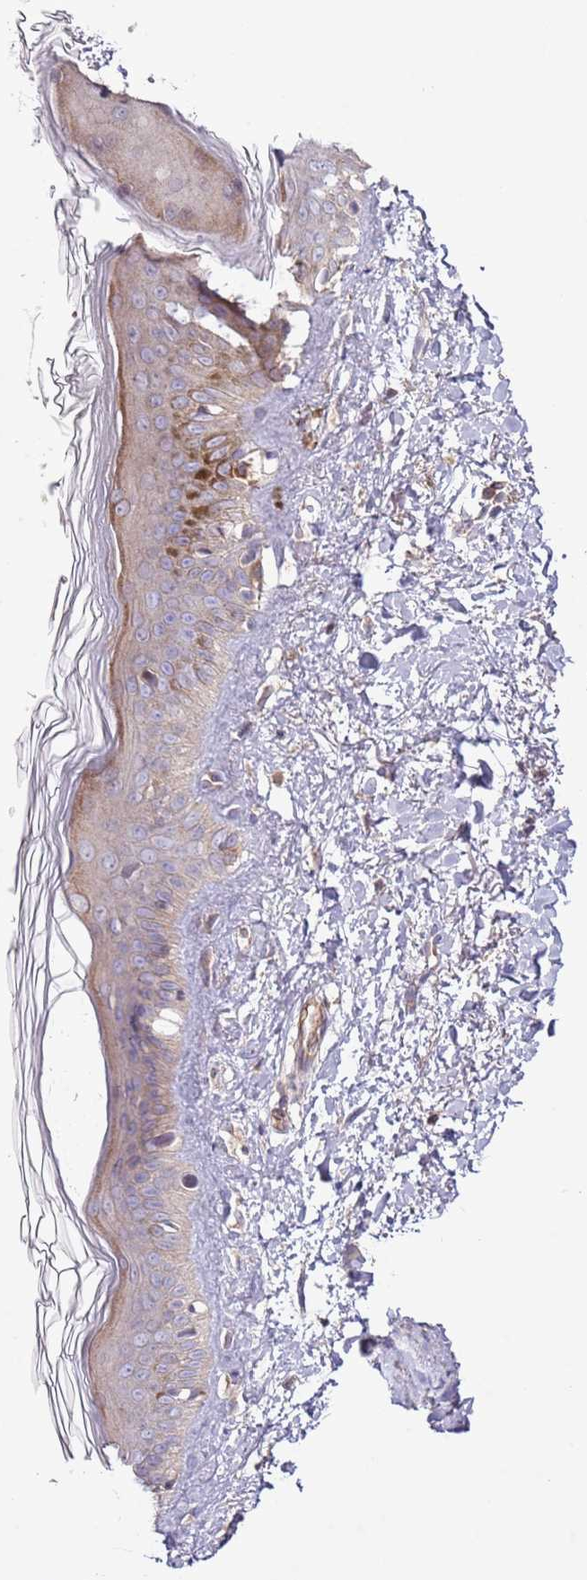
{"staining": {"intensity": "moderate", "quantity": ">75%", "location": "cytoplasmic/membranous"}, "tissue": "skin", "cell_type": "Fibroblasts", "image_type": "normal", "snomed": [{"axis": "morphology", "description": "Normal tissue, NOS"}, {"axis": "topography", "description": "Skin"}], "caption": "High-power microscopy captured an immunohistochemistry micrograph of benign skin, revealing moderate cytoplasmic/membranous staining in about >75% of fibroblasts. (IHC, brightfield microscopy, high magnification).", "gene": "LPIN2", "patient": {"sex": "female", "age": 58}}